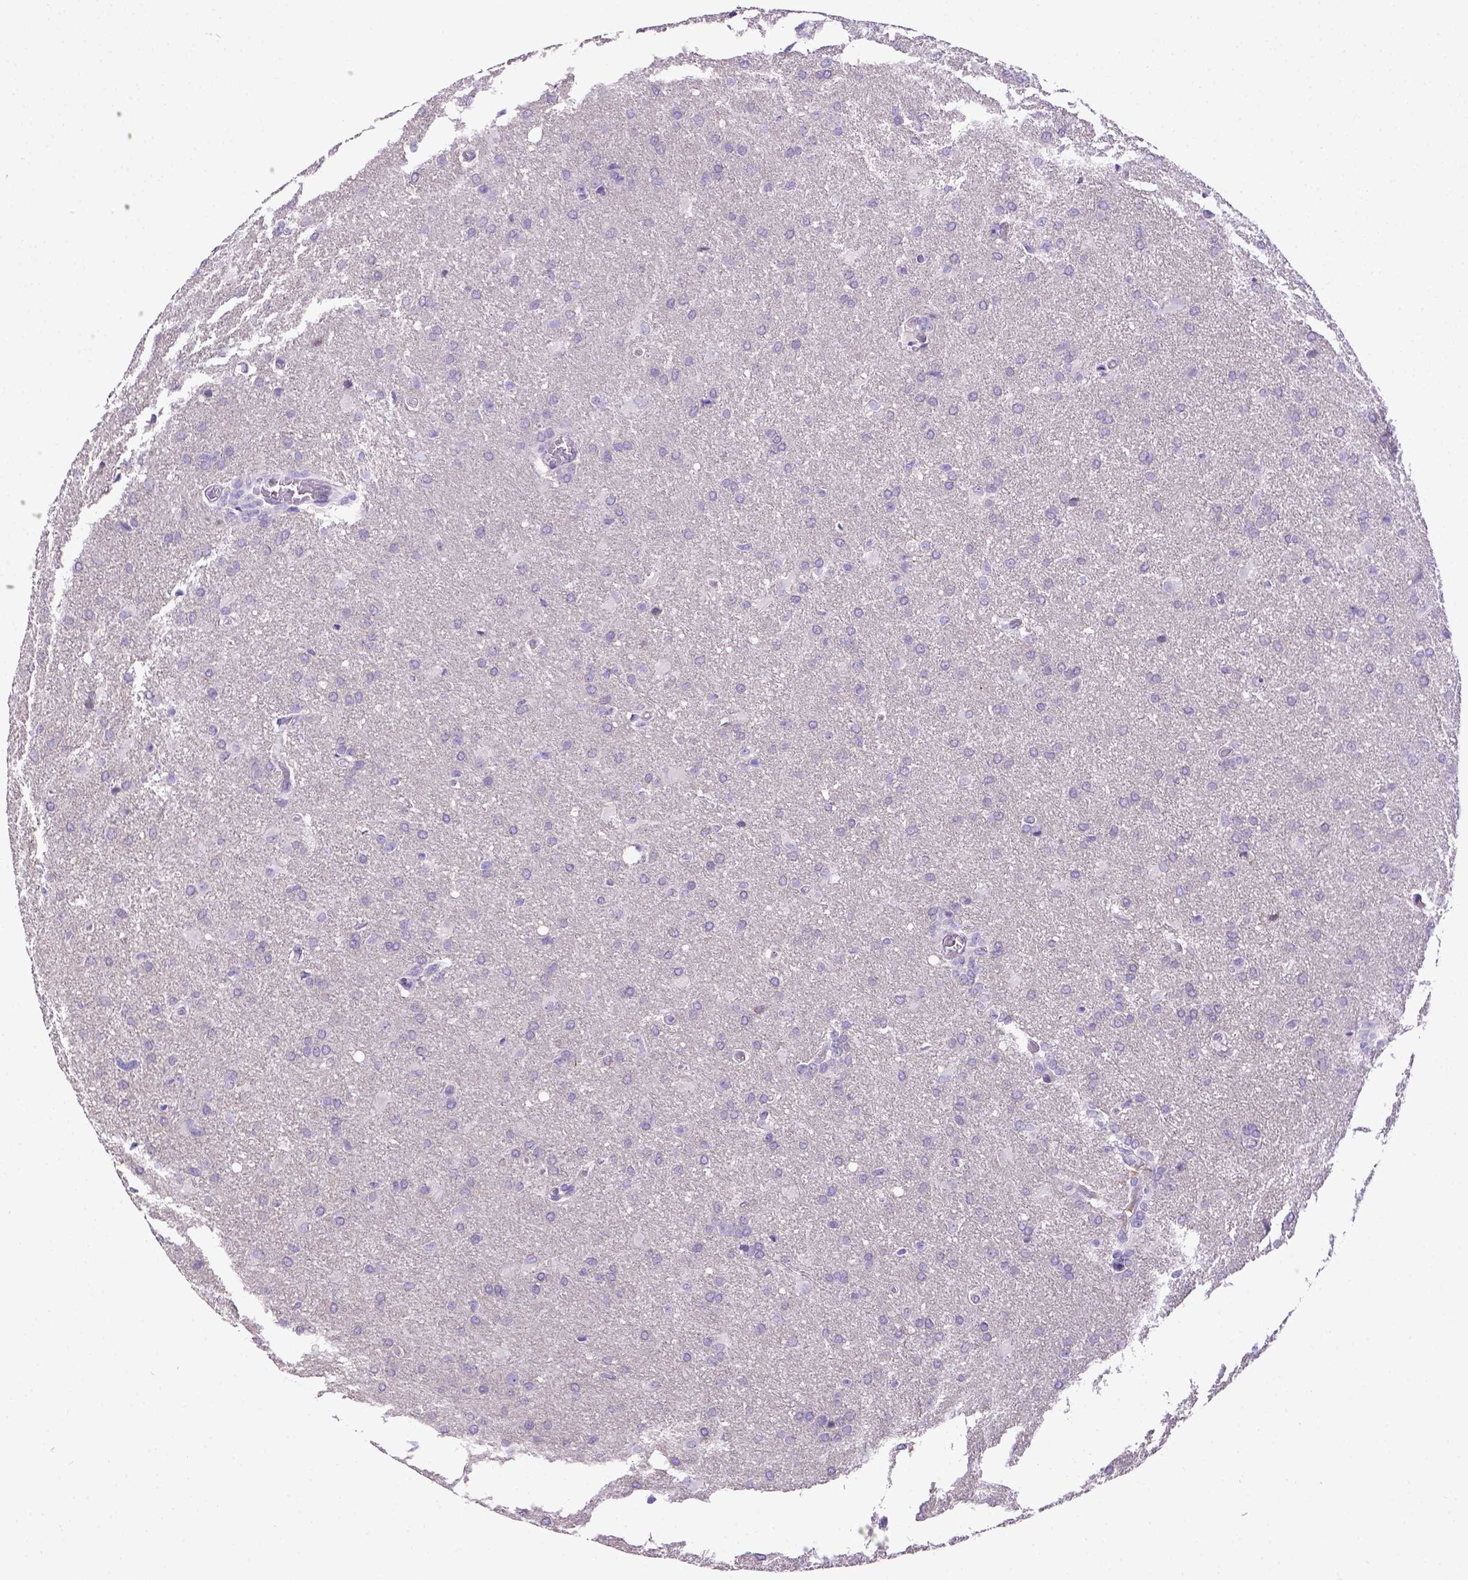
{"staining": {"intensity": "negative", "quantity": "none", "location": "none"}, "tissue": "glioma", "cell_type": "Tumor cells", "image_type": "cancer", "snomed": [{"axis": "morphology", "description": "Glioma, malignant, High grade"}, {"axis": "topography", "description": "Brain"}], "caption": "Image shows no protein staining in tumor cells of glioma tissue.", "gene": "CD40", "patient": {"sex": "male", "age": 68}}